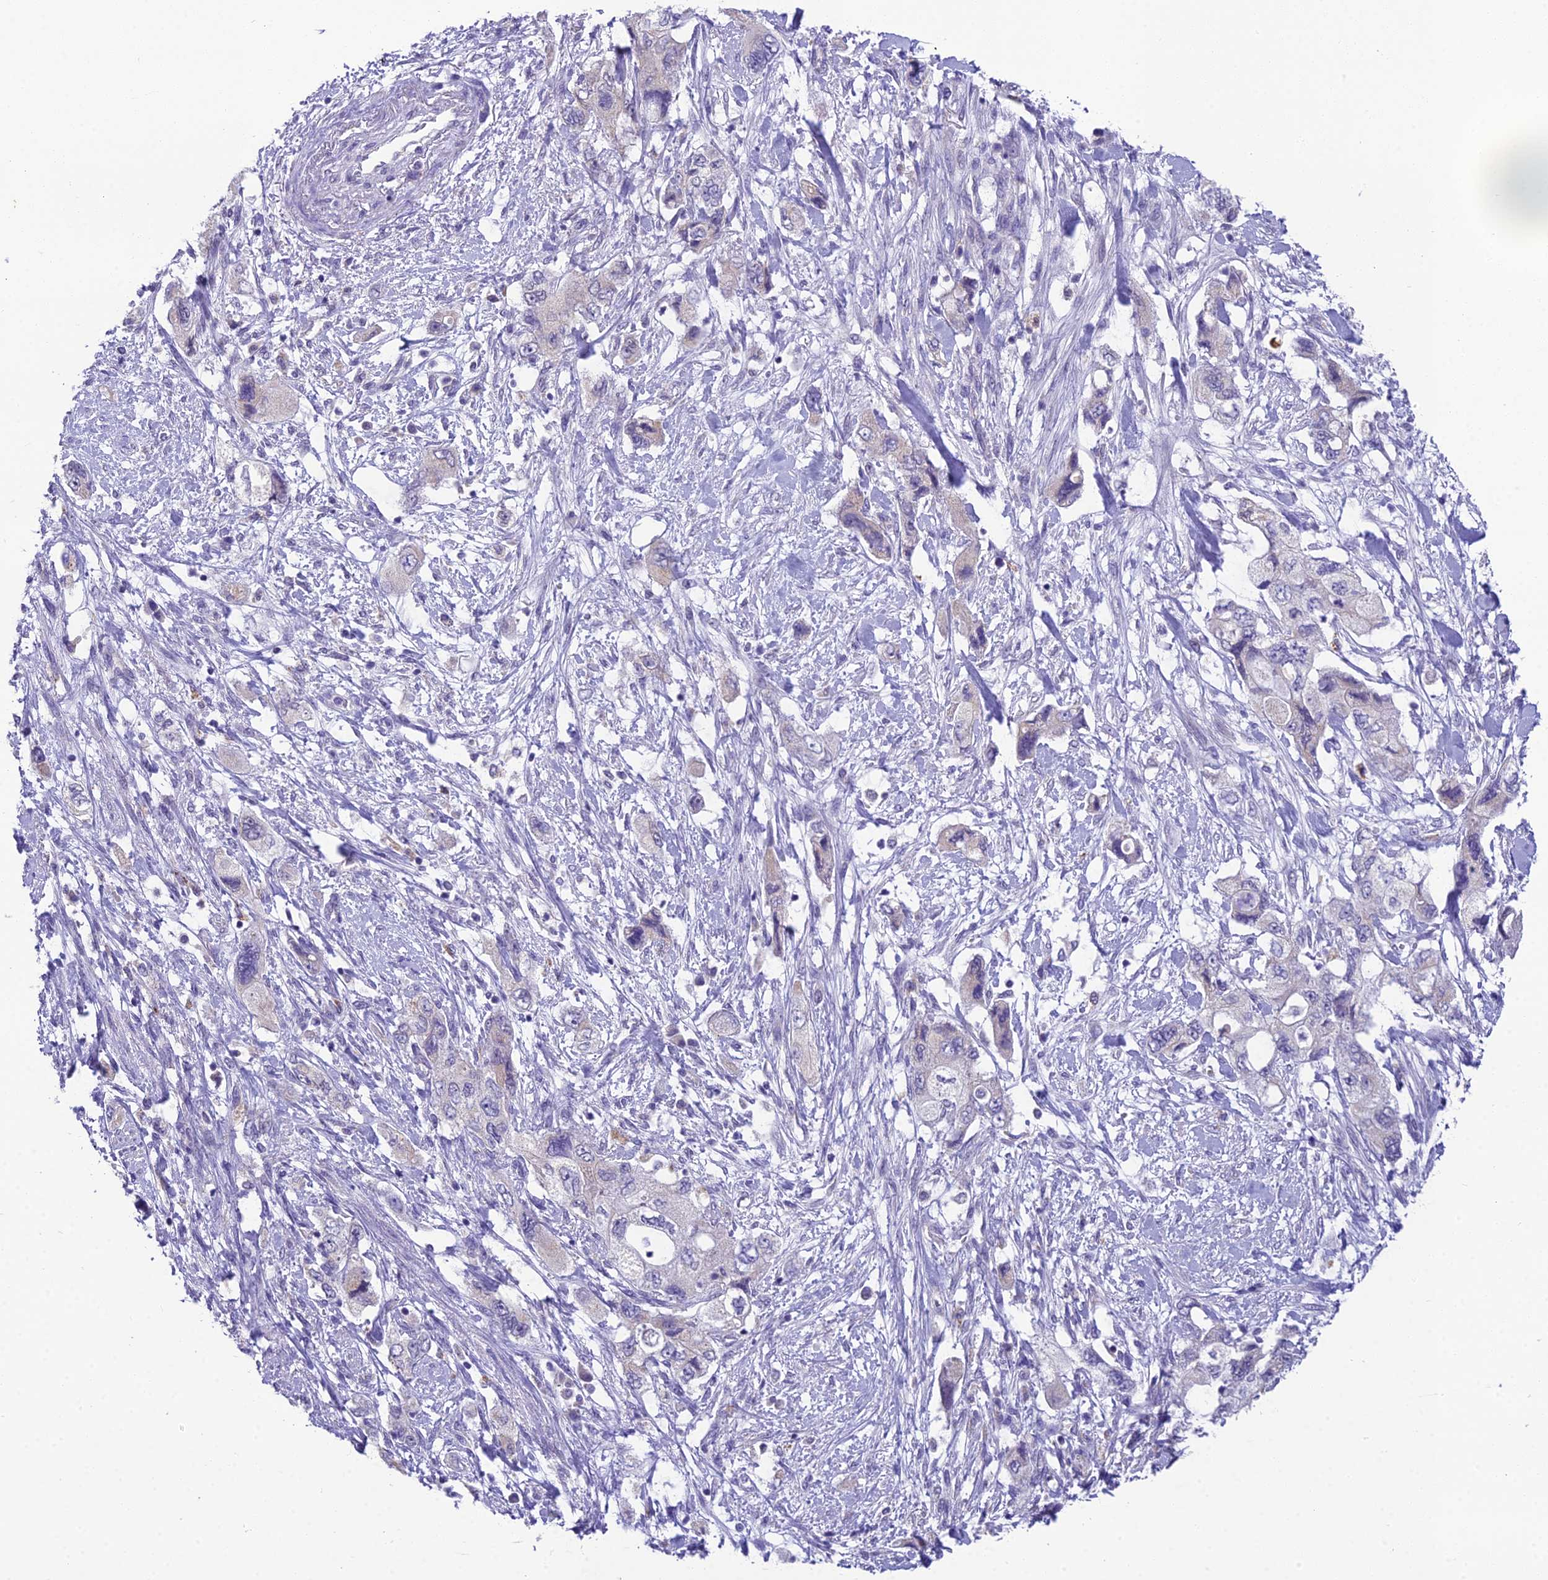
{"staining": {"intensity": "negative", "quantity": "none", "location": "none"}, "tissue": "pancreatic cancer", "cell_type": "Tumor cells", "image_type": "cancer", "snomed": [{"axis": "morphology", "description": "Adenocarcinoma, NOS"}, {"axis": "topography", "description": "Pancreas"}], "caption": "Adenocarcinoma (pancreatic) stained for a protein using immunohistochemistry reveals no positivity tumor cells.", "gene": "MIIP", "patient": {"sex": "female", "age": 73}}